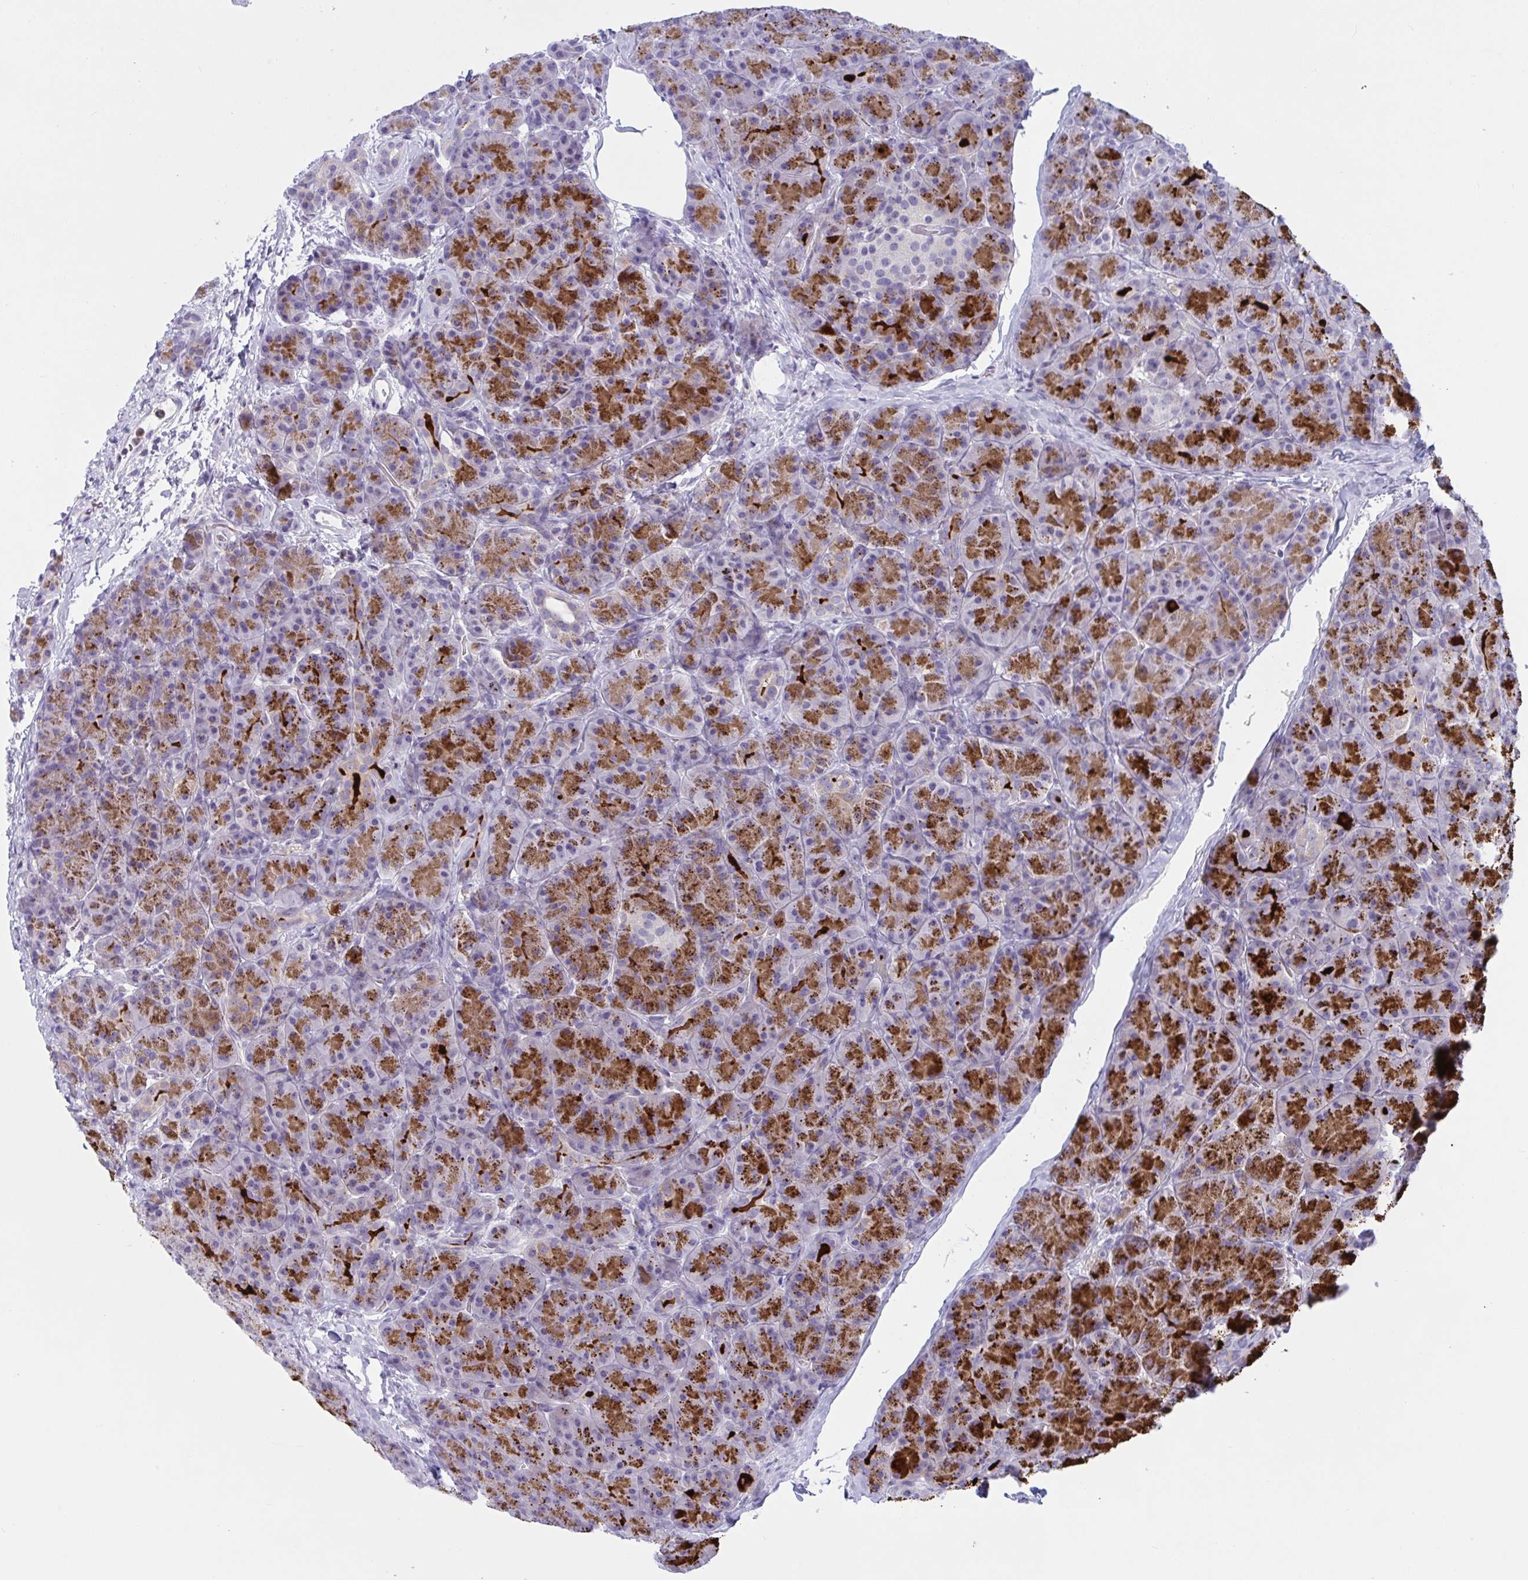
{"staining": {"intensity": "strong", "quantity": ">75%", "location": "cytoplasmic/membranous"}, "tissue": "pancreas", "cell_type": "Exocrine glandular cells", "image_type": "normal", "snomed": [{"axis": "morphology", "description": "Normal tissue, NOS"}, {"axis": "topography", "description": "Pancreas"}], "caption": "The immunohistochemical stain highlights strong cytoplasmic/membranous expression in exocrine glandular cells of benign pancreas. (DAB IHC with brightfield microscopy, high magnification).", "gene": "TANK", "patient": {"sex": "male", "age": 57}}